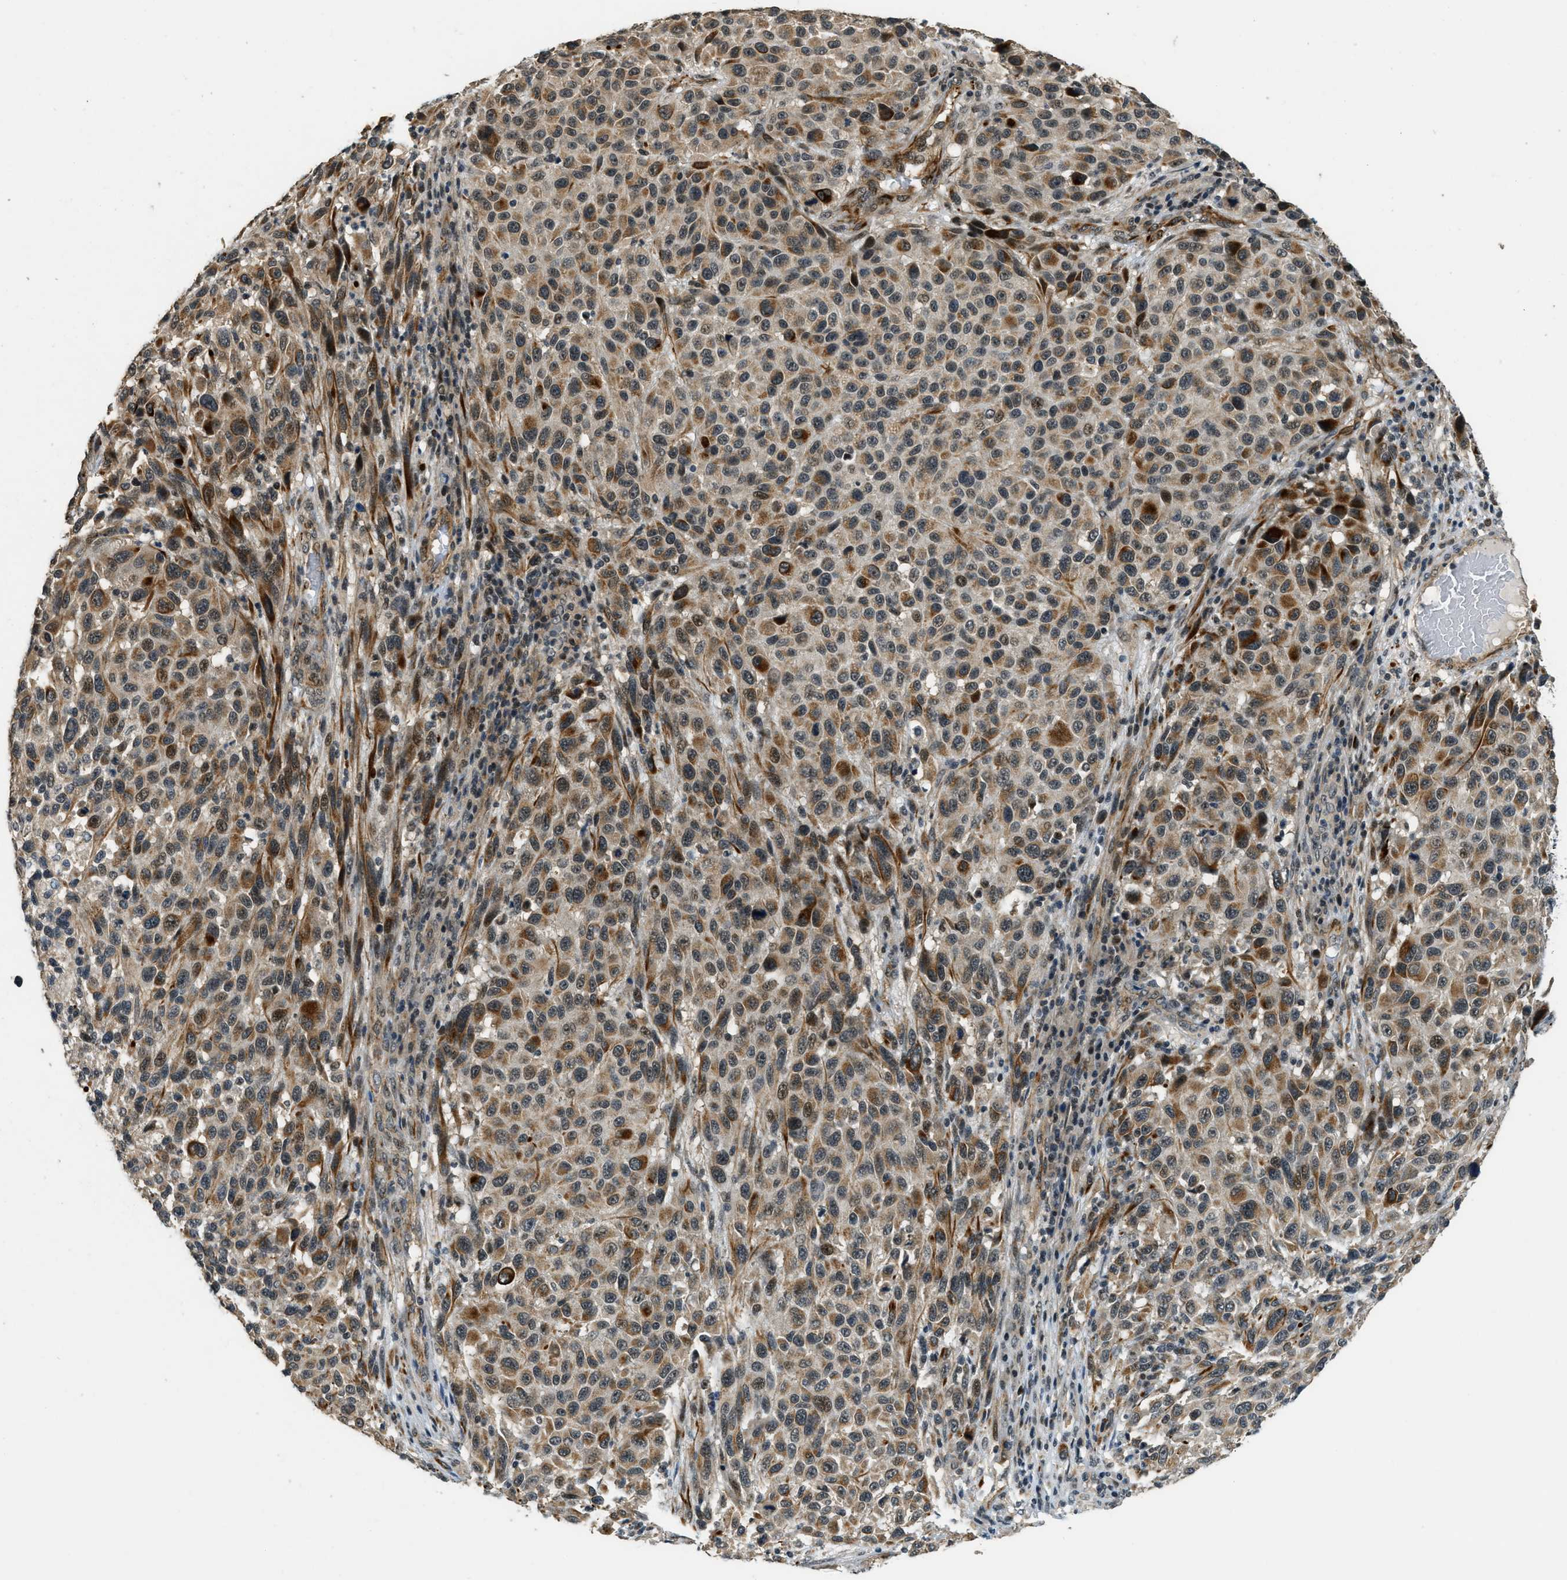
{"staining": {"intensity": "moderate", "quantity": ">75%", "location": "cytoplasmic/membranous,nuclear"}, "tissue": "melanoma", "cell_type": "Tumor cells", "image_type": "cancer", "snomed": [{"axis": "morphology", "description": "Malignant melanoma, Metastatic site"}, {"axis": "topography", "description": "Lymph node"}], "caption": "The immunohistochemical stain labels moderate cytoplasmic/membranous and nuclear expression in tumor cells of melanoma tissue.", "gene": "MED21", "patient": {"sex": "male", "age": 61}}